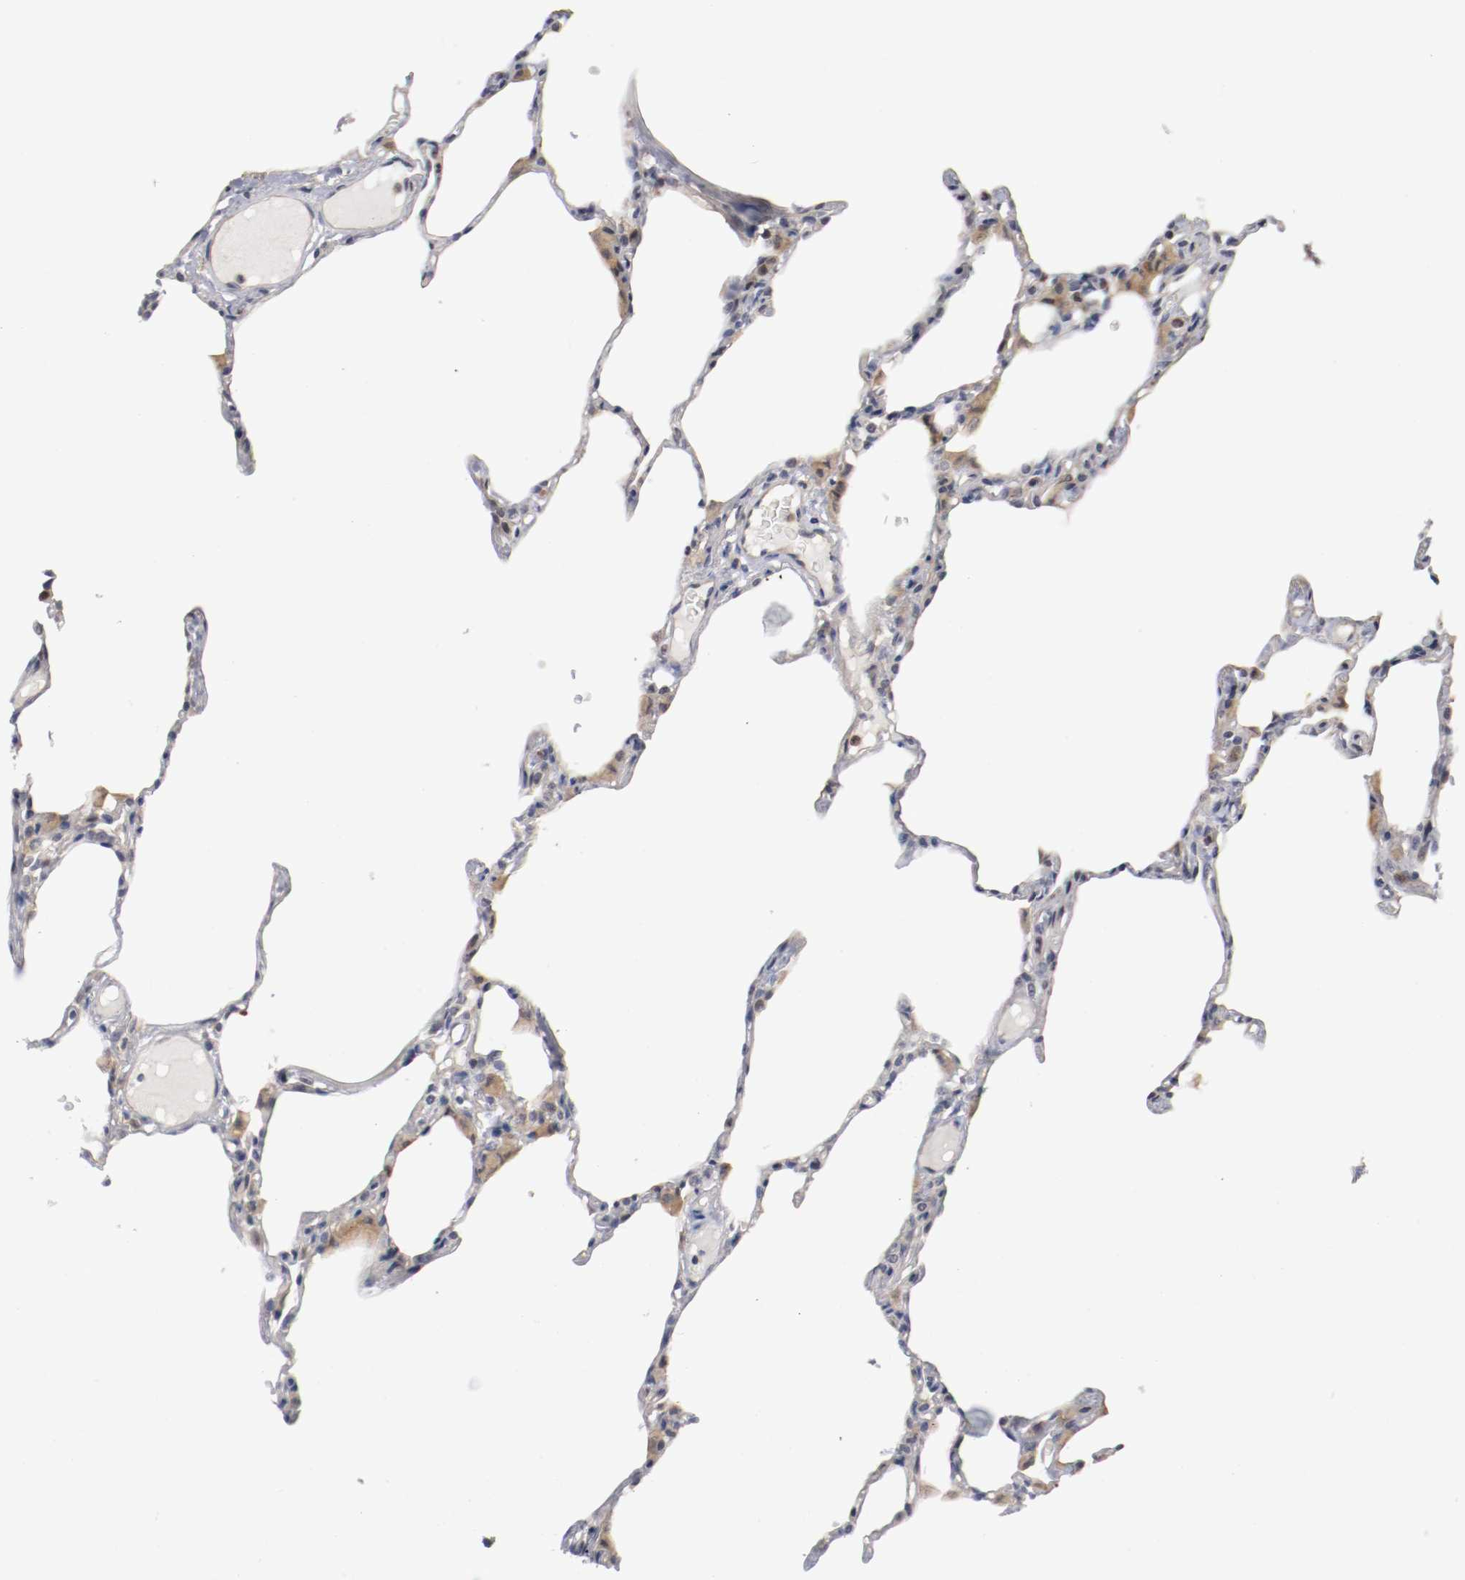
{"staining": {"intensity": "weak", "quantity": "25%-75%", "location": "cytoplasmic/membranous"}, "tissue": "lung", "cell_type": "Alveolar cells", "image_type": "normal", "snomed": [{"axis": "morphology", "description": "Normal tissue, NOS"}, {"axis": "topography", "description": "Lung"}], "caption": "Immunohistochemical staining of normal human lung displays weak cytoplasmic/membranous protein expression in about 25%-75% of alveolar cells. Immunohistochemistry stains the protein in brown and the nuclei are stained blue.", "gene": "RBM23", "patient": {"sex": "female", "age": 49}}